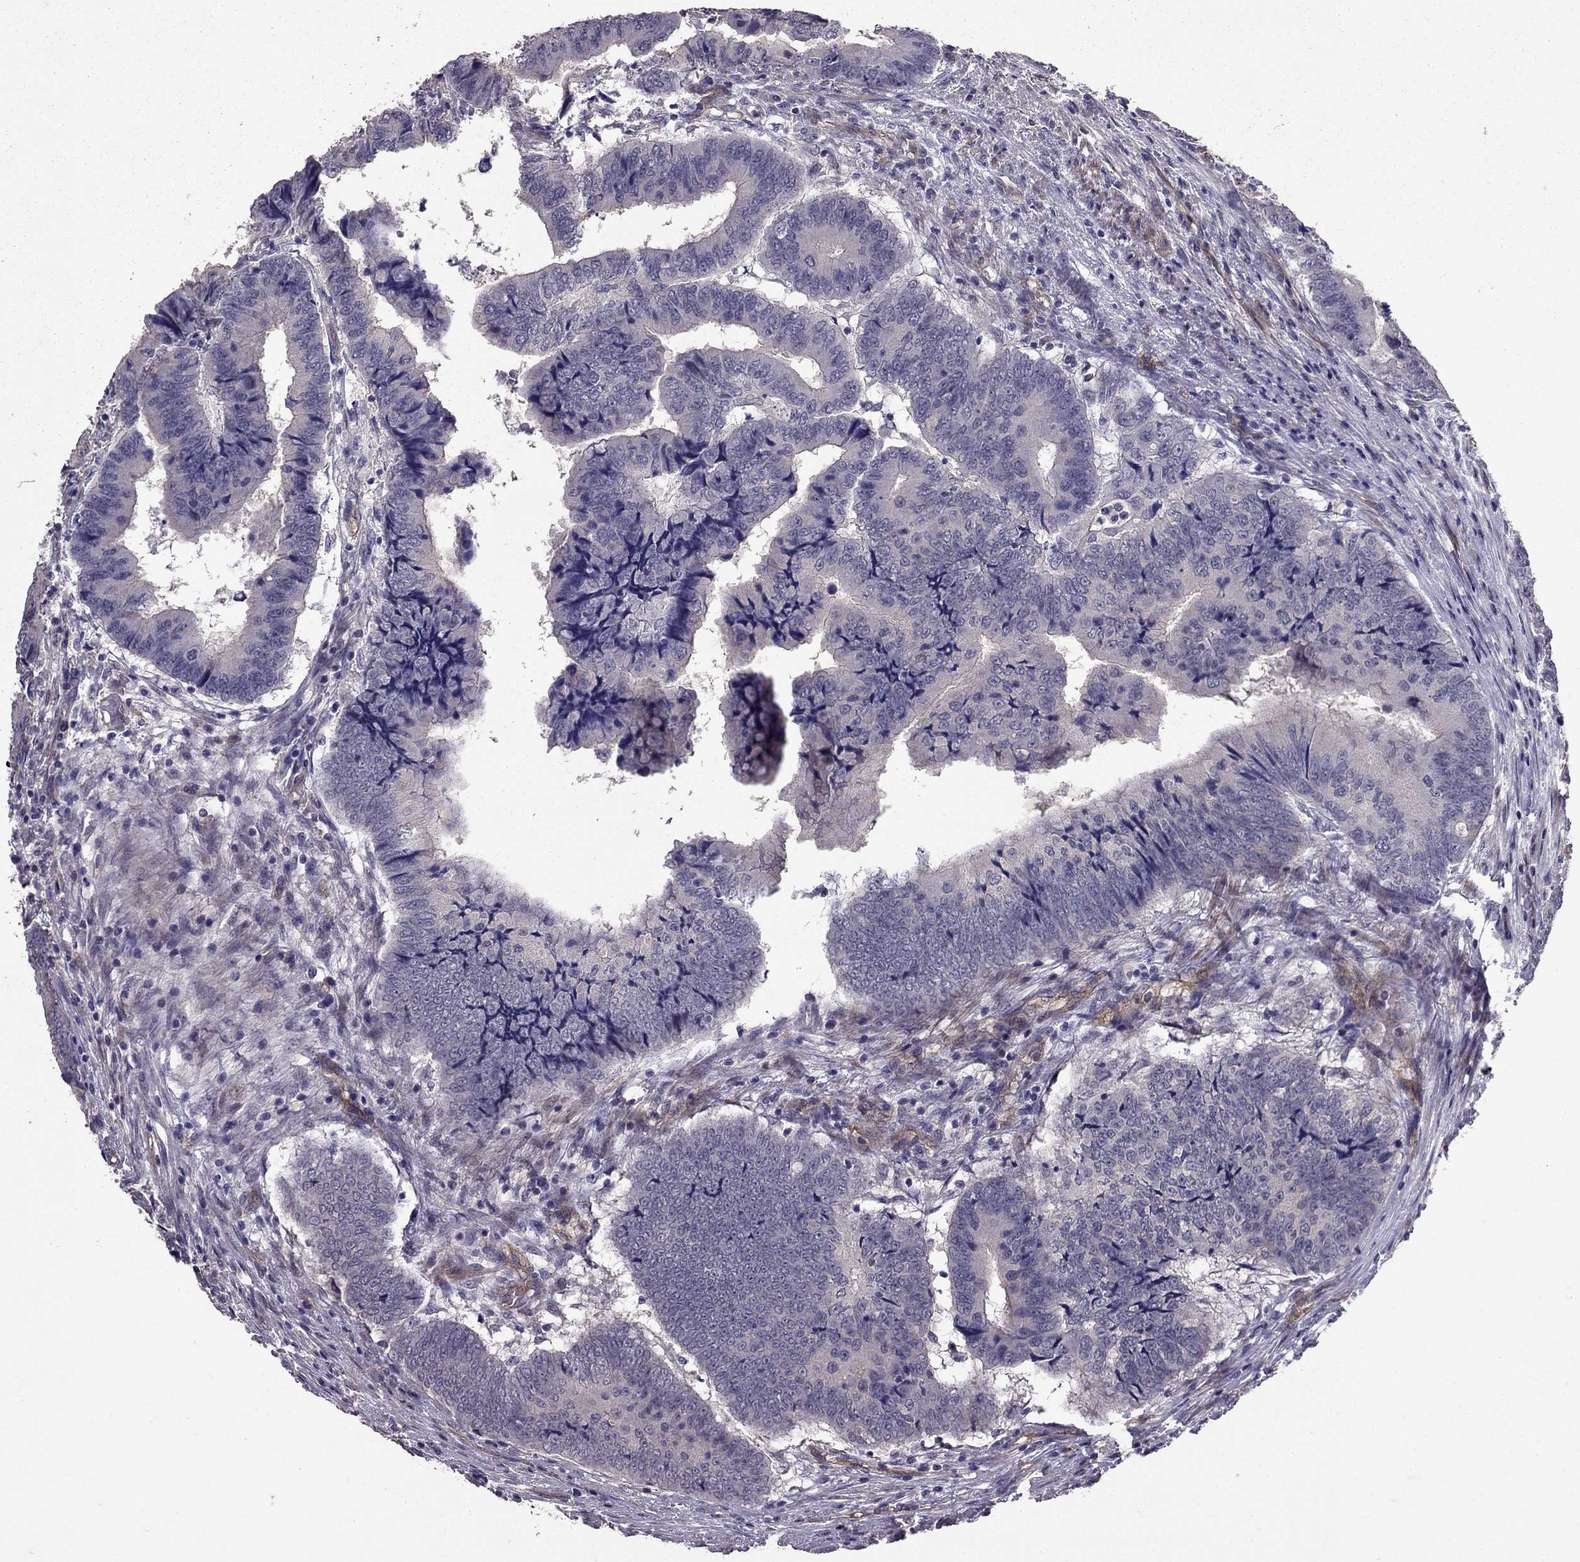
{"staining": {"intensity": "negative", "quantity": "none", "location": "none"}, "tissue": "colorectal cancer", "cell_type": "Tumor cells", "image_type": "cancer", "snomed": [{"axis": "morphology", "description": "Adenocarcinoma, NOS"}, {"axis": "topography", "description": "Colon"}], "caption": "This is a micrograph of immunohistochemistry (IHC) staining of colorectal cancer (adenocarcinoma), which shows no expression in tumor cells.", "gene": "RASIP1", "patient": {"sex": "male", "age": 53}}